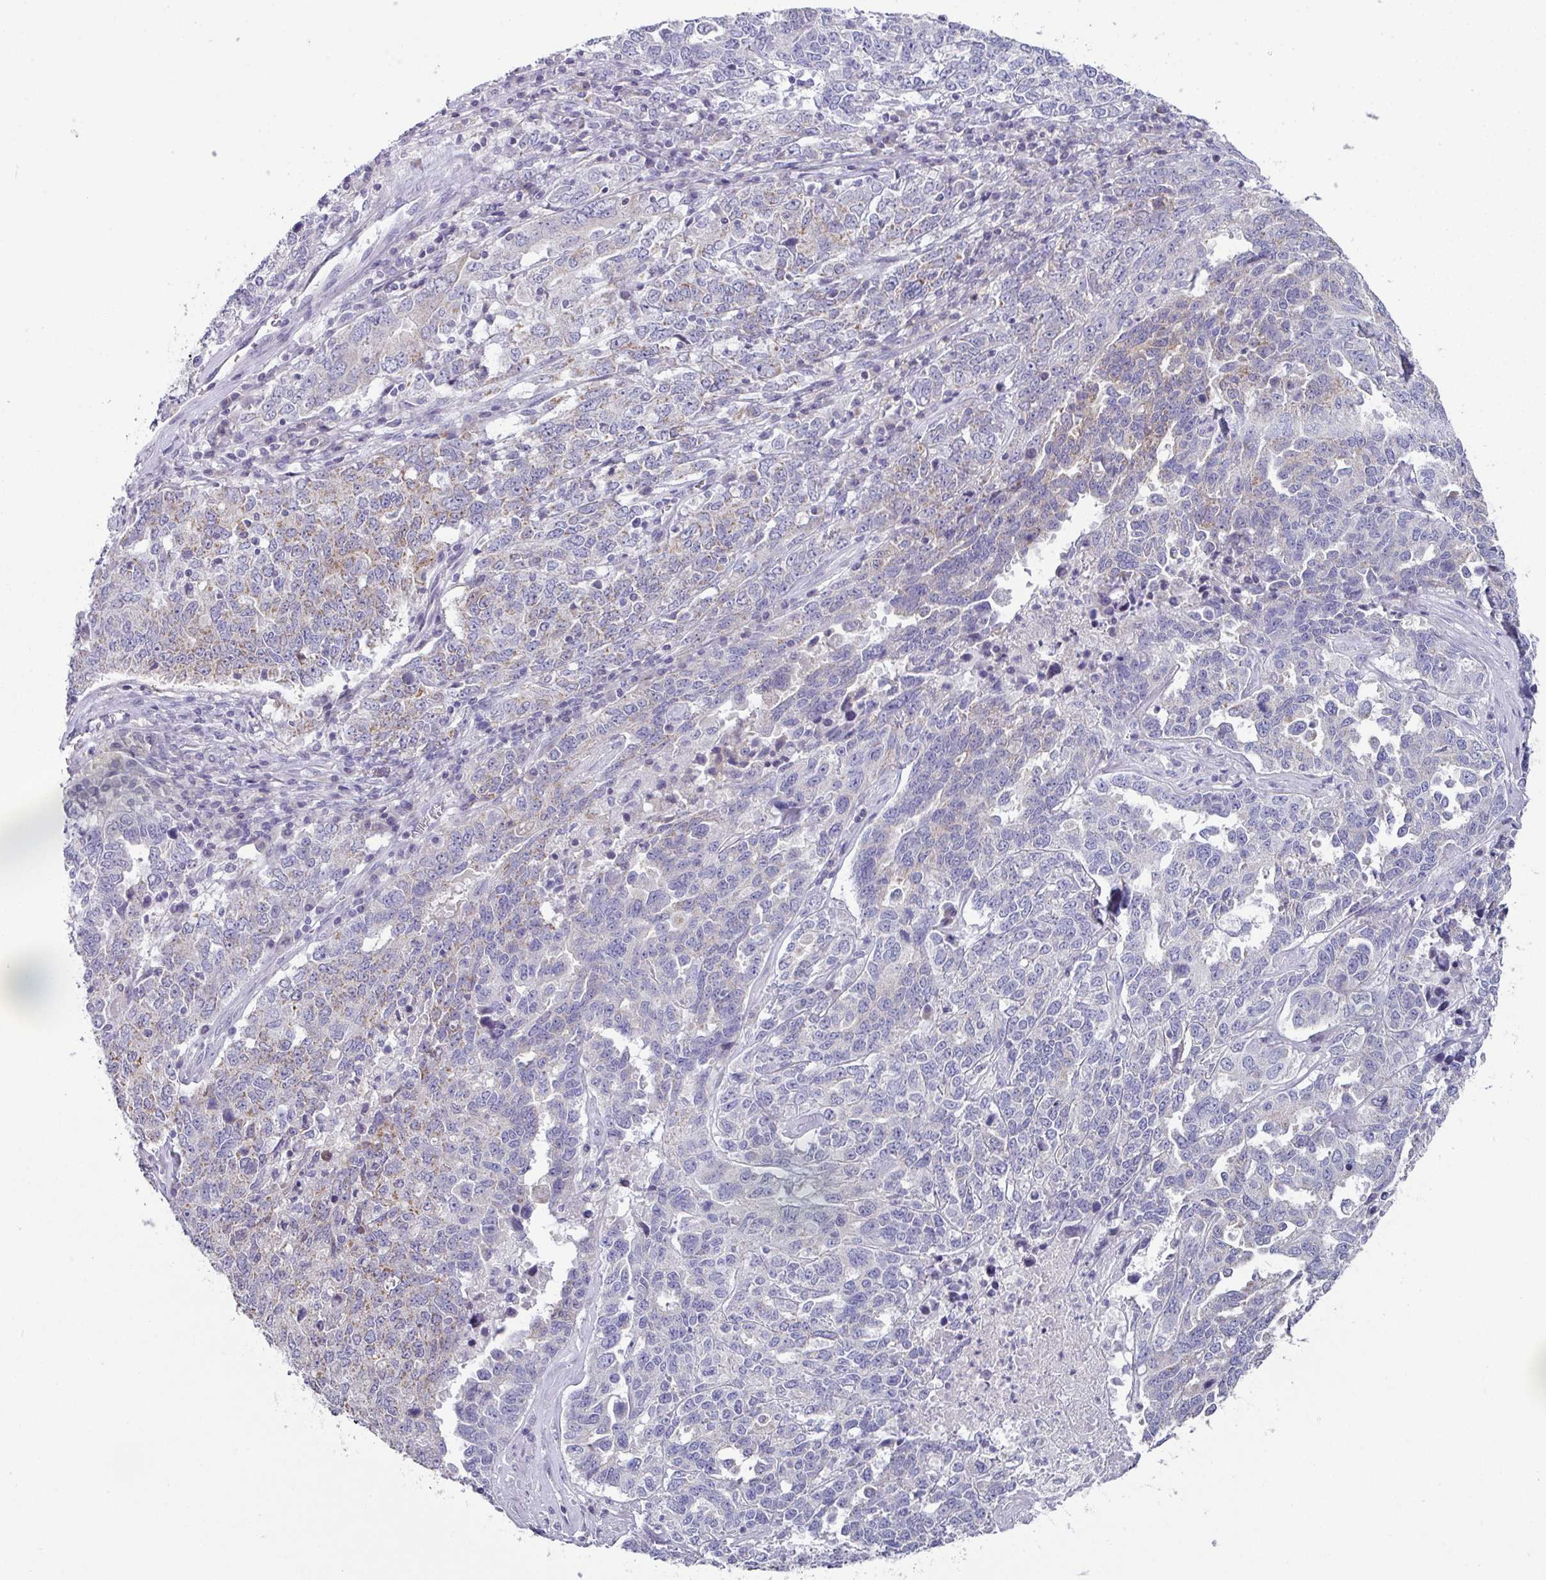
{"staining": {"intensity": "weak", "quantity": "<25%", "location": "cytoplasmic/membranous"}, "tissue": "ovarian cancer", "cell_type": "Tumor cells", "image_type": "cancer", "snomed": [{"axis": "morphology", "description": "Carcinoma, endometroid"}, {"axis": "topography", "description": "Ovary"}], "caption": "The IHC histopathology image has no significant staining in tumor cells of endometroid carcinoma (ovarian) tissue.", "gene": "DEFB115", "patient": {"sex": "female", "age": 62}}